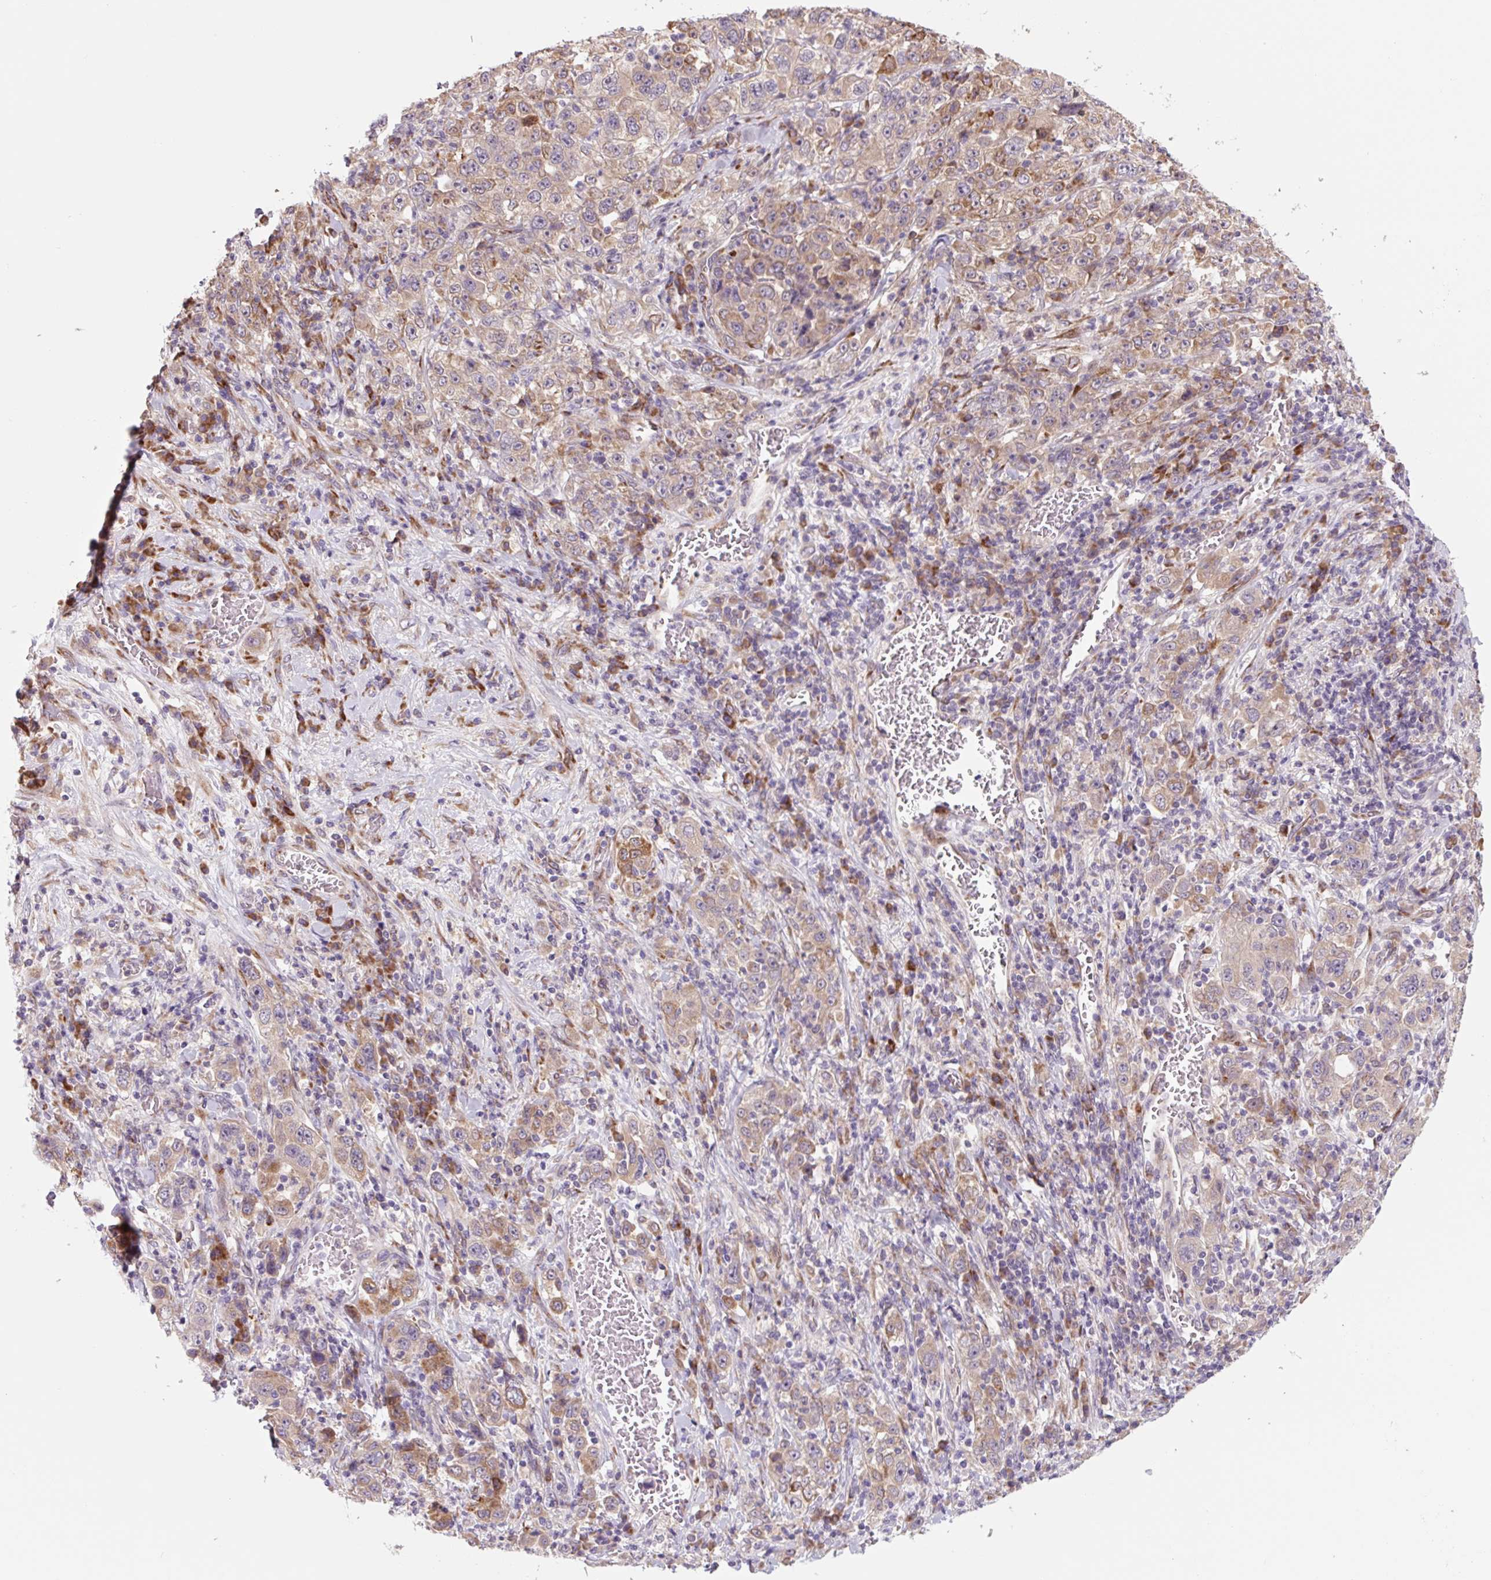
{"staining": {"intensity": "weak", "quantity": ">75%", "location": "cytoplasmic/membranous"}, "tissue": "stomach cancer", "cell_type": "Tumor cells", "image_type": "cancer", "snomed": [{"axis": "morphology", "description": "Normal tissue, NOS"}, {"axis": "morphology", "description": "Adenocarcinoma, NOS"}, {"axis": "topography", "description": "Stomach, upper"}, {"axis": "topography", "description": "Stomach"}], "caption": "Human stomach cancer stained with a protein marker demonstrates weak staining in tumor cells.", "gene": "PLA2G4A", "patient": {"sex": "male", "age": 59}}